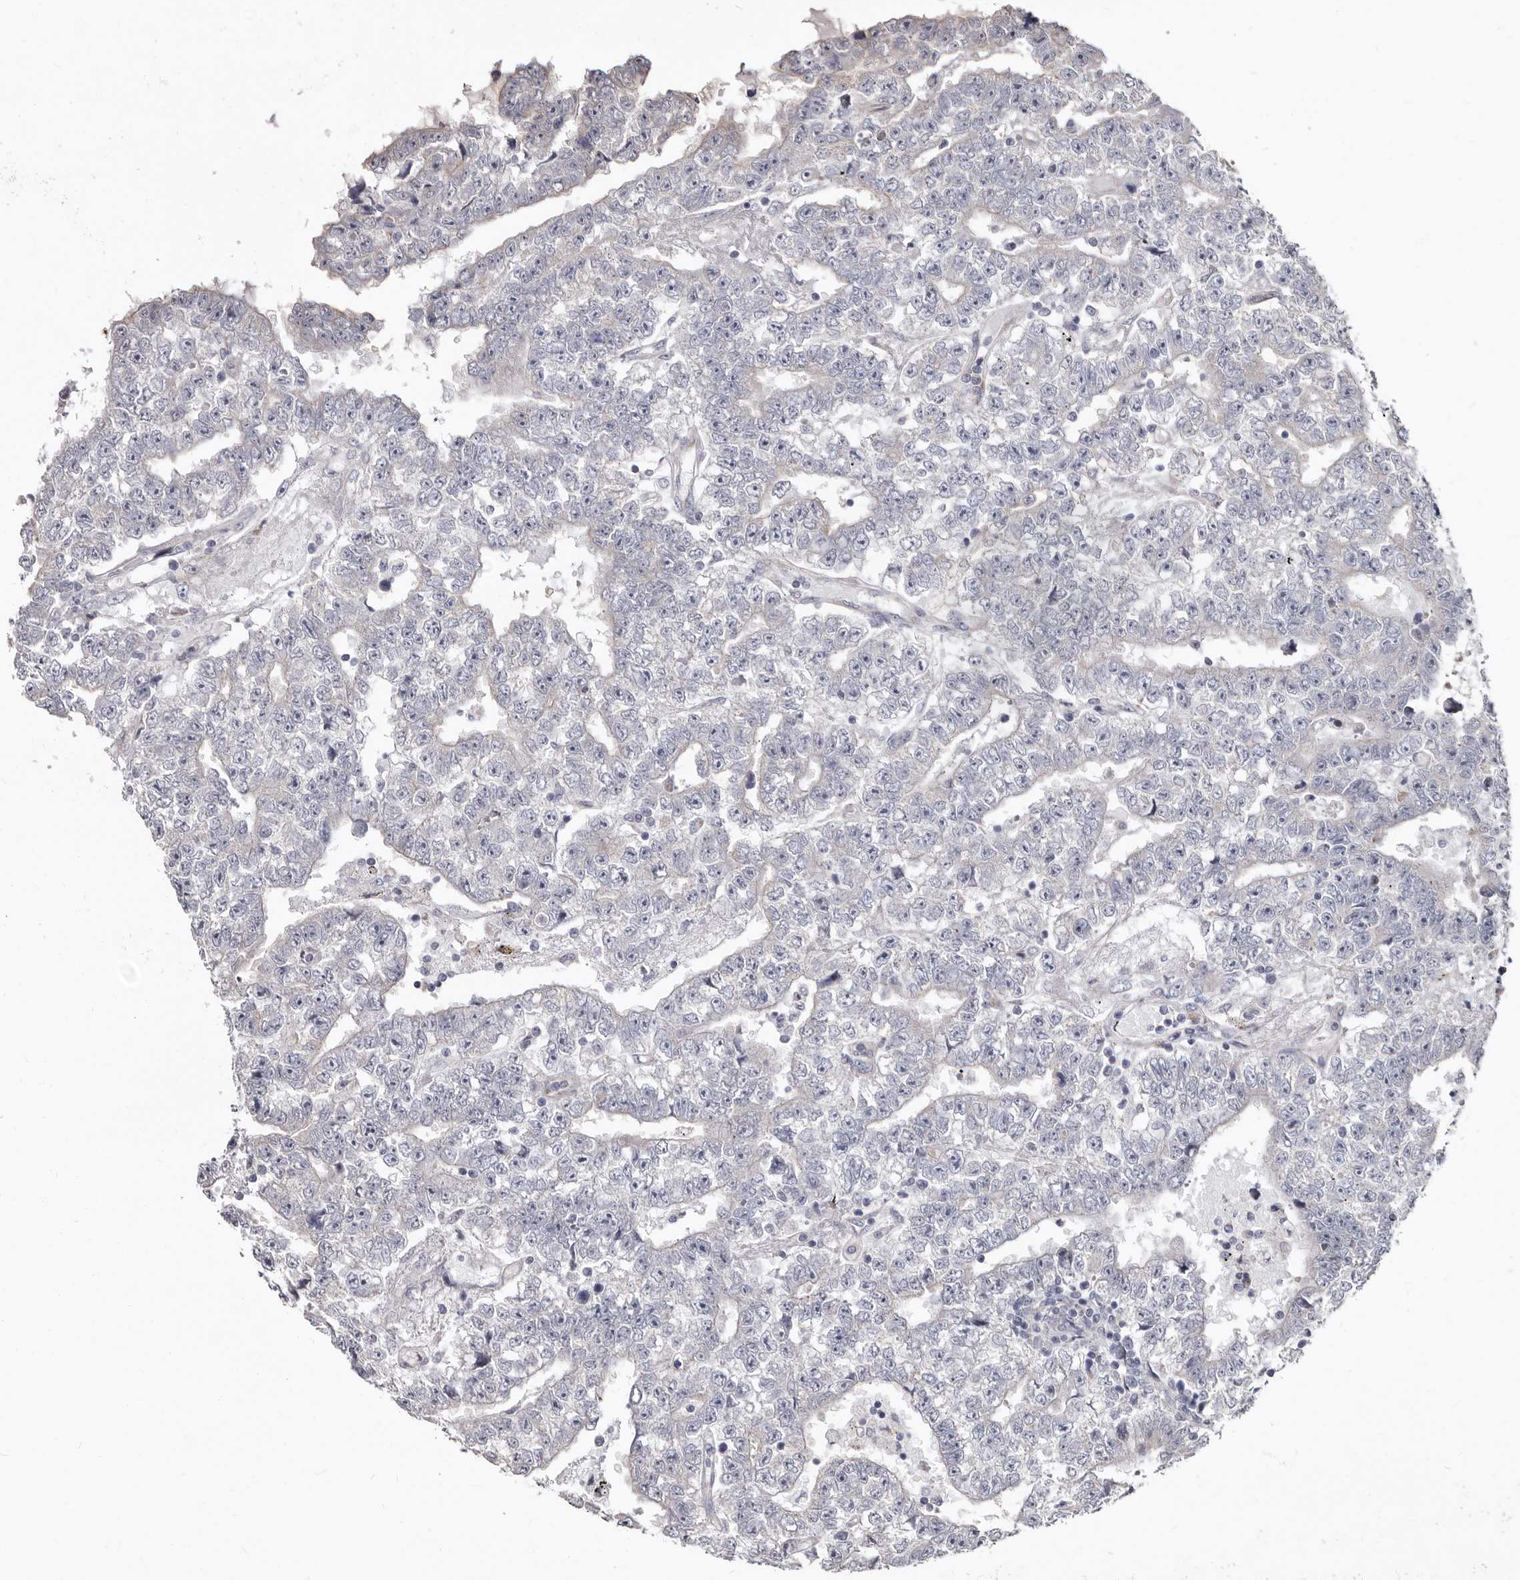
{"staining": {"intensity": "negative", "quantity": "none", "location": "none"}, "tissue": "testis cancer", "cell_type": "Tumor cells", "image_type": "cancer", "snomed": [{"axis": "morphology", "description": "Carcinoma, Embryonal, NOS"}, {"axis": "topography", "description": "Testis"}], "caption": "Histopathology image shows no protein expression in tumor cells of testis cancer tissue.", "gene": "FMO2", "patient": {"sex": "male", "age": 25}}